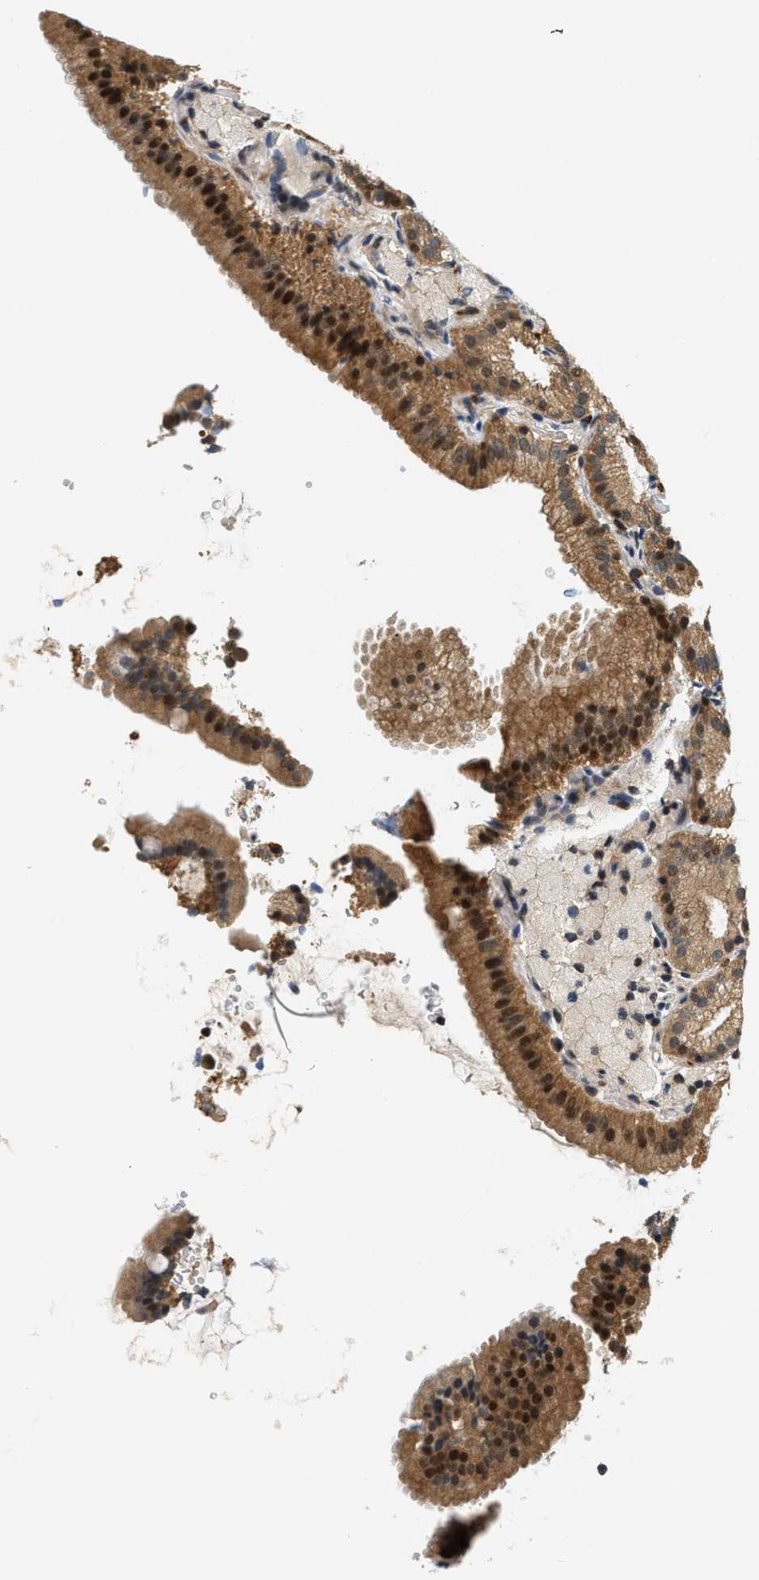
{"staining": {"intensity": "strong", "quantity": ">75%", "location": "cytoplasmic/membranous,nuclear"}, "tissue": "gallbladder", "cell_type": "Glandular cells", "image_type": "normal", "snomed": [{"axis": "morphology", "description": "Normal tissue, NOS"}, {"axis": "topography", "description": "Gallbladder"}], "caption": "A brown stain labels strong cytoplasmic/membranous,nuclear positivity of a protein in glandular cells of normal gallbladder. The protein of interest is shown in brown color, while the nuclei are stained blue.", "gene": "KMT2A", "patient": {"sex": "male", "age": 54}}